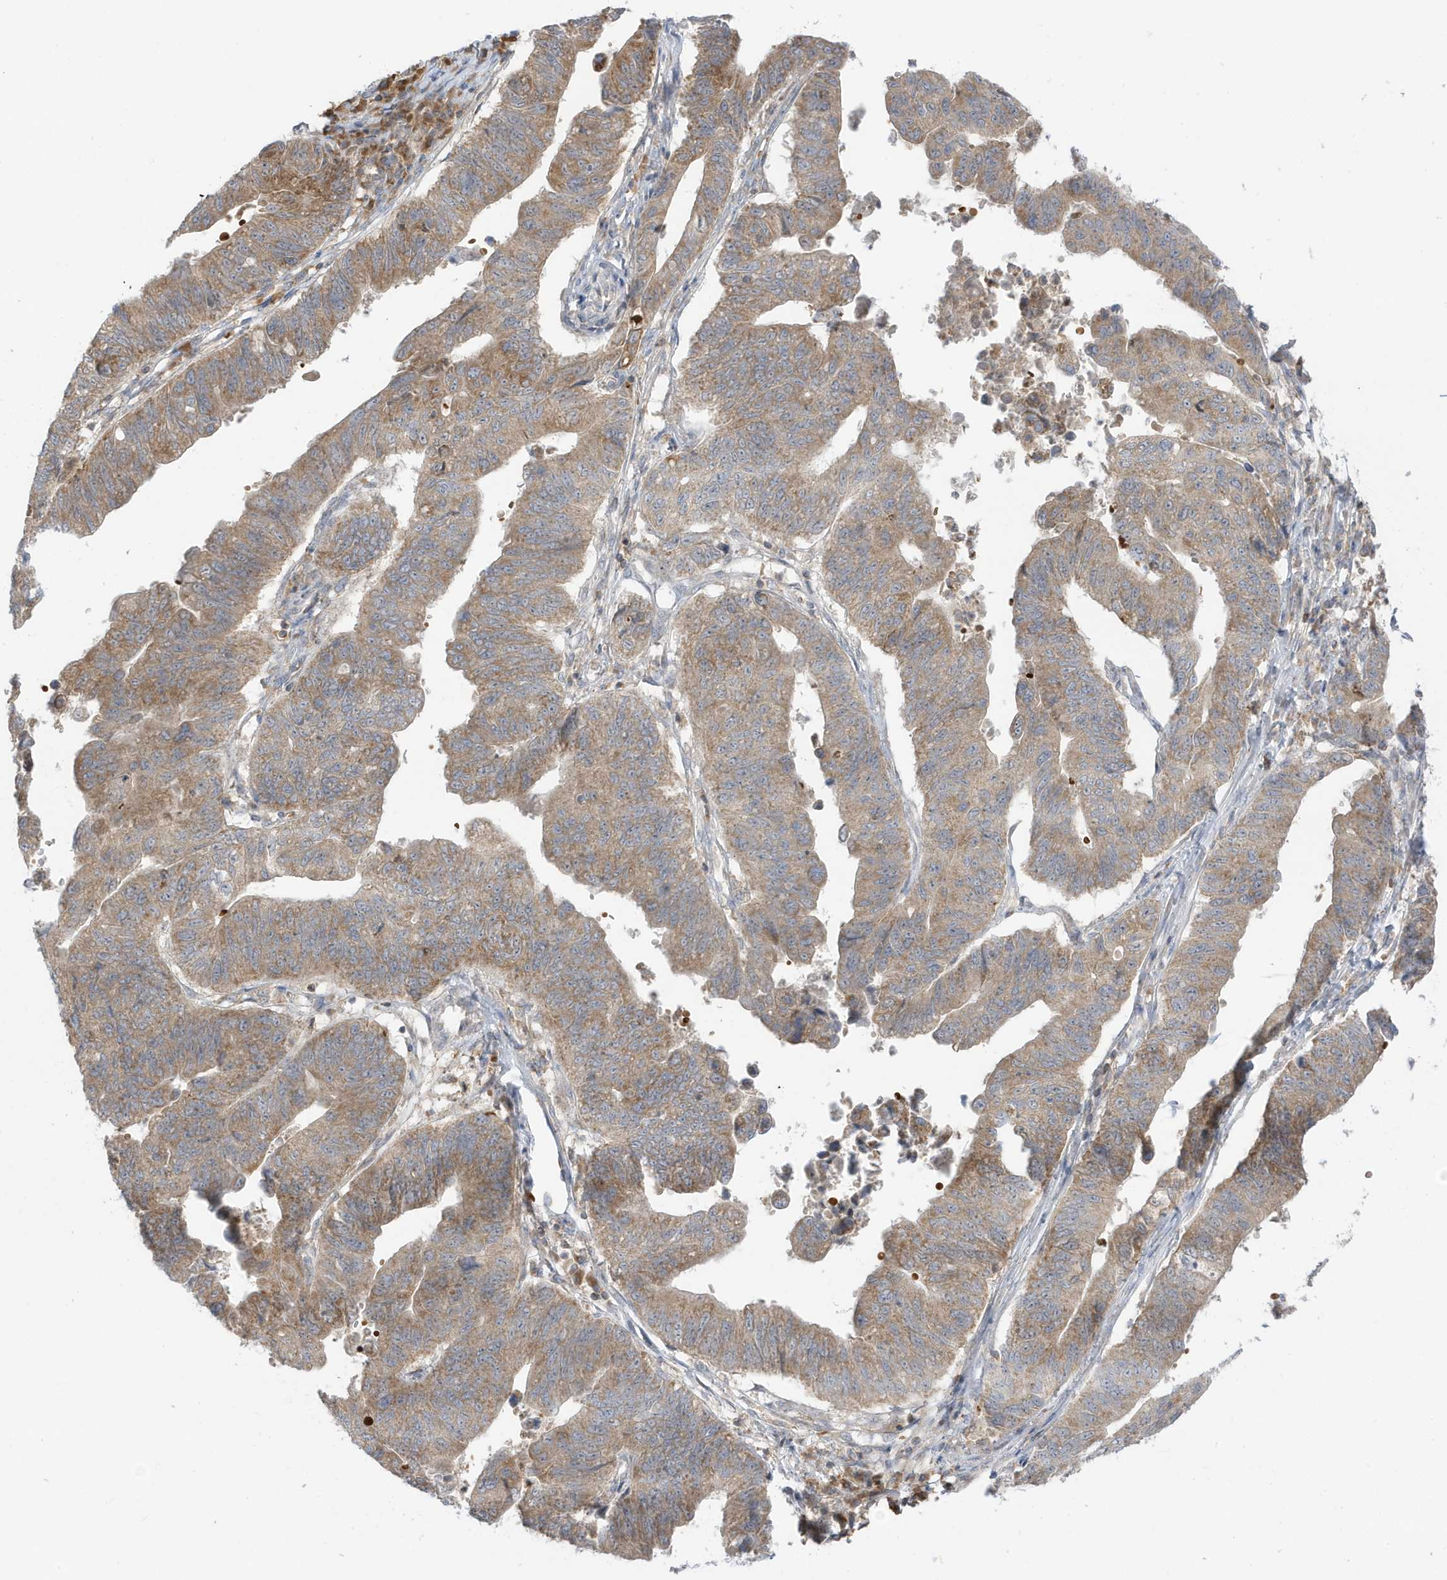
{"staining": {"intensity": "moderate", "quantity": ">75%", "location": "cytoplasmic/membranous"}, "tissue": "stomach cancer", "cell_type": "Tumor cells", "image_type": "cancer", "snomed": [{"axis": "morphology", "description": "Adenocarcinoma, NOS"}, {"axis": "topography", "description": "Stomach"}], "caption": "Immunohistochemistry (IHC) photomicrograph of neoplastic tissue: stomach adenocarcinoma stained using immunohistochemistry (IHC) demonstrates medium levels of moderate protein expression localized specifically in the cytoplasmic/membranous of tumor cells, appearing as a cytoplasmic/membranous brown color.", "gene": "NPPC", "patient": {"sex": "male", "age": 59}}